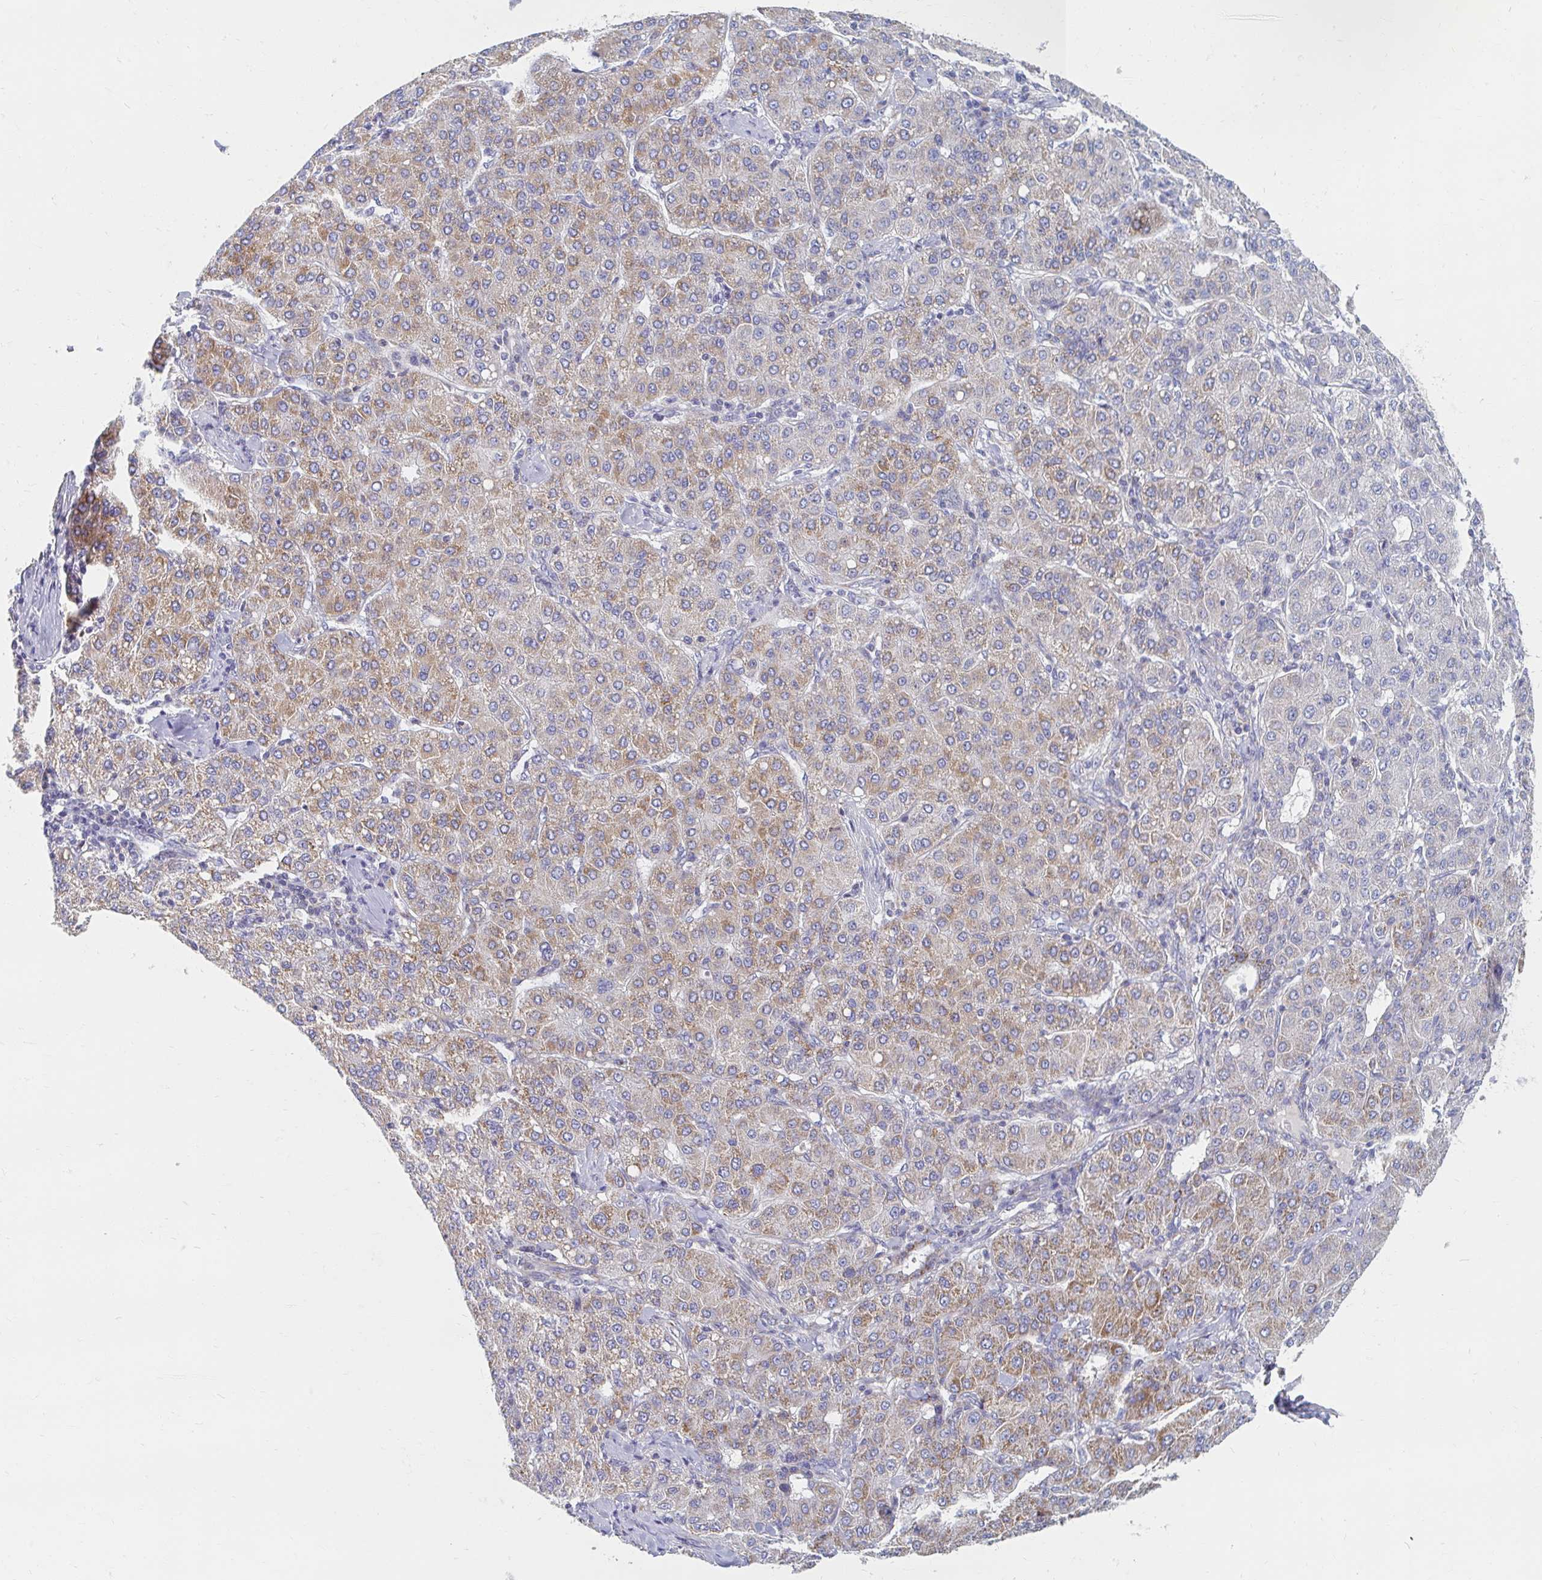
{"staining": {"intensity": "weak", "quantity": ">75%", "location": "cytoplasmic/membranous"}, "tissue": "liver cancer", "cell_type": "Tumor cells", "image_type": "cancer", "snomed": [{"axis": "morphology", "description": "Carcinoma, Hepatocellular, NOS"}, {"axis": "topography", "description": "Liver"}], "caption": "Liver cancer stained with DAB (3,3'-diaminobenzidine) IHC demonstrates low levels of weak cytoplasmic/membranous expression in about >75% of tumor cells.", "gene": "MAVS", "patient": {"sex": "male", "age": 65}}